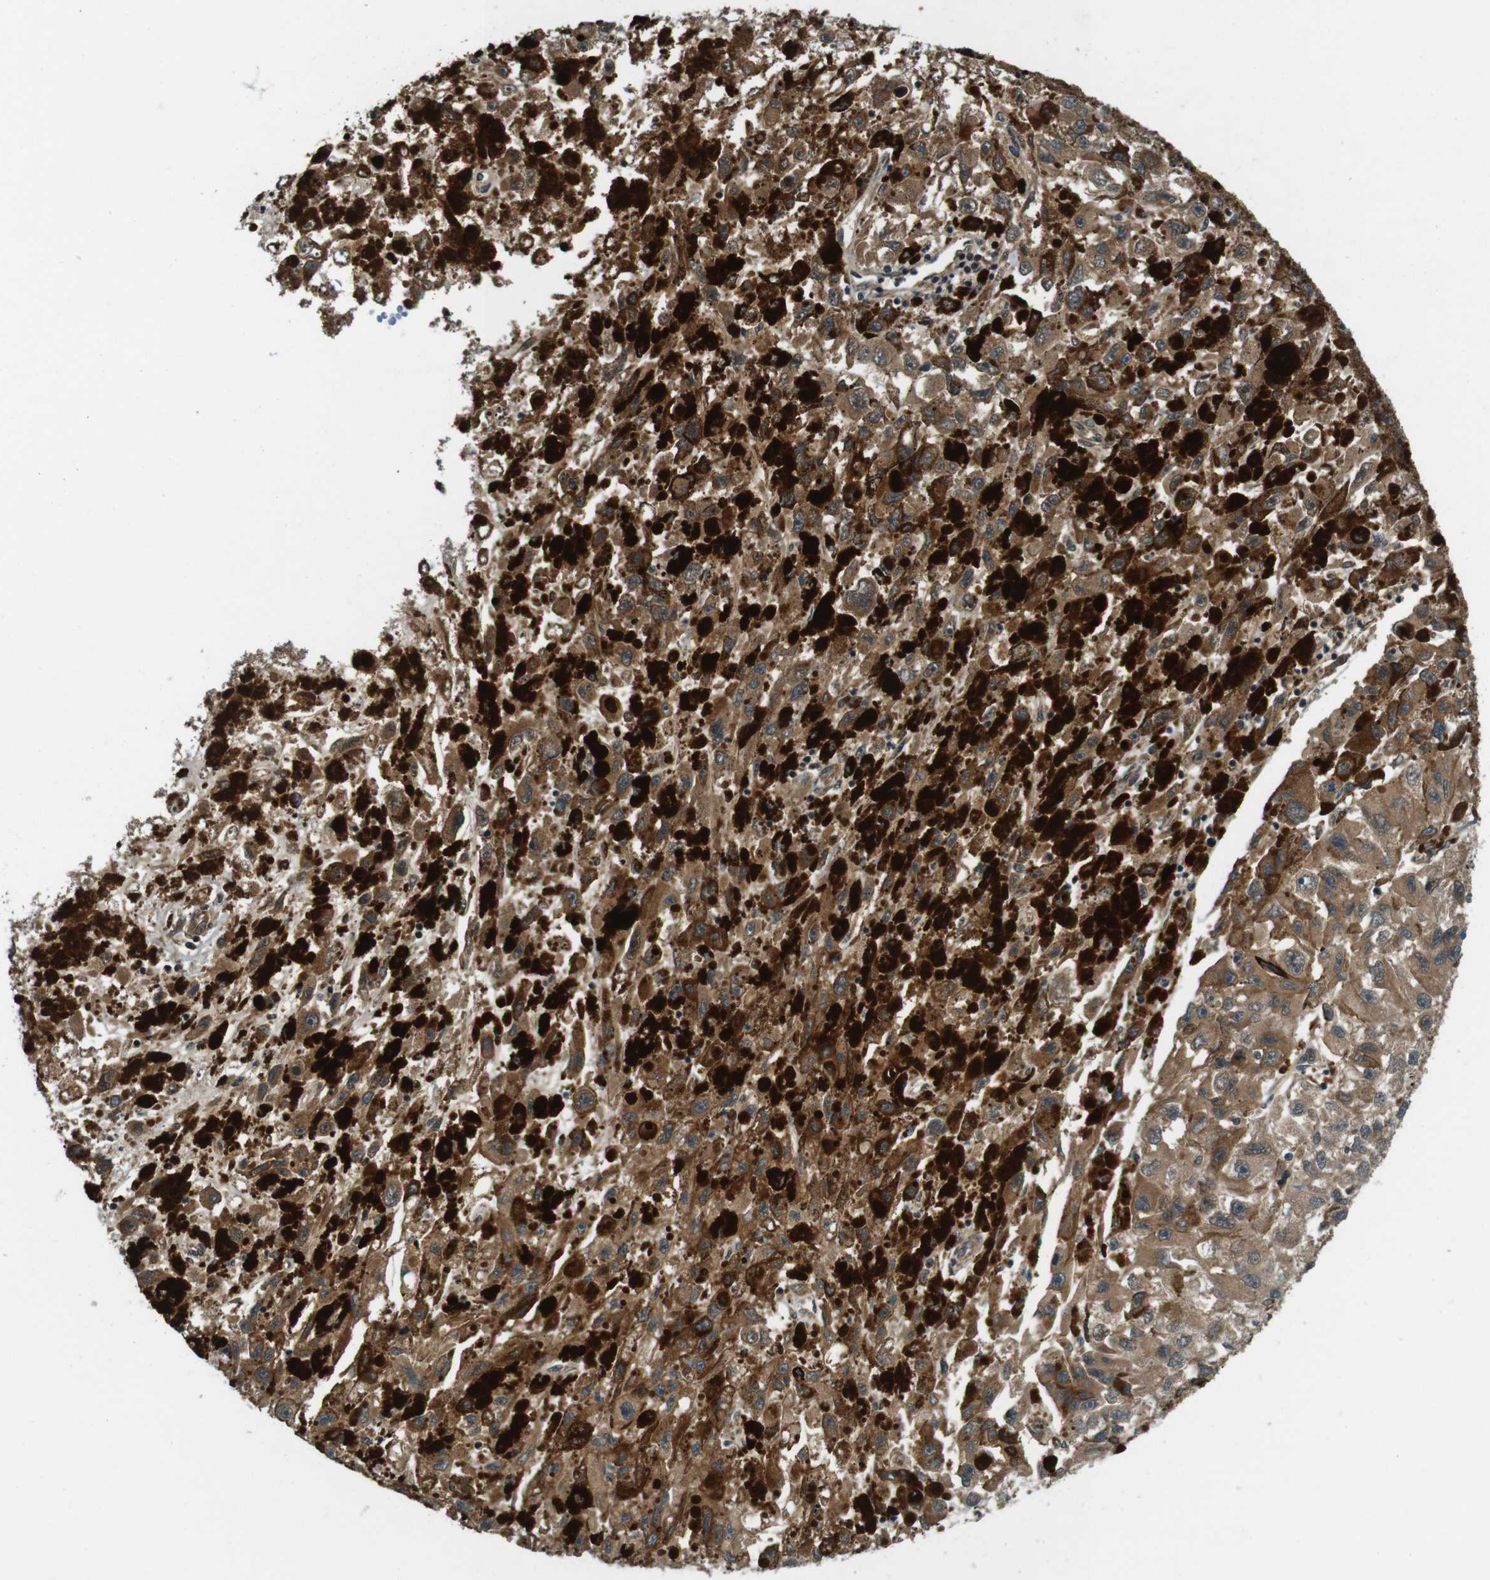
{"staining": {"intensity": "moderate", "quantity": ">75%", "location": "cytoplasmic/membranous"}, "tissue": "melanoma", "cell_type": "Tumor cells", "image_type": "cancer", "snomed": [{"axis": "morphology", "description": "Malignant melanoma, NOS"}, {"axis": "topography", "description": "Skin"}], "caption": "Malignant melanoma tissue demonstrates moderate cytoplasmic/membranous staining in approximately >75% of tumor cells", "gene": "LRP5", "patient": {"sex": "female", "age": 104}}